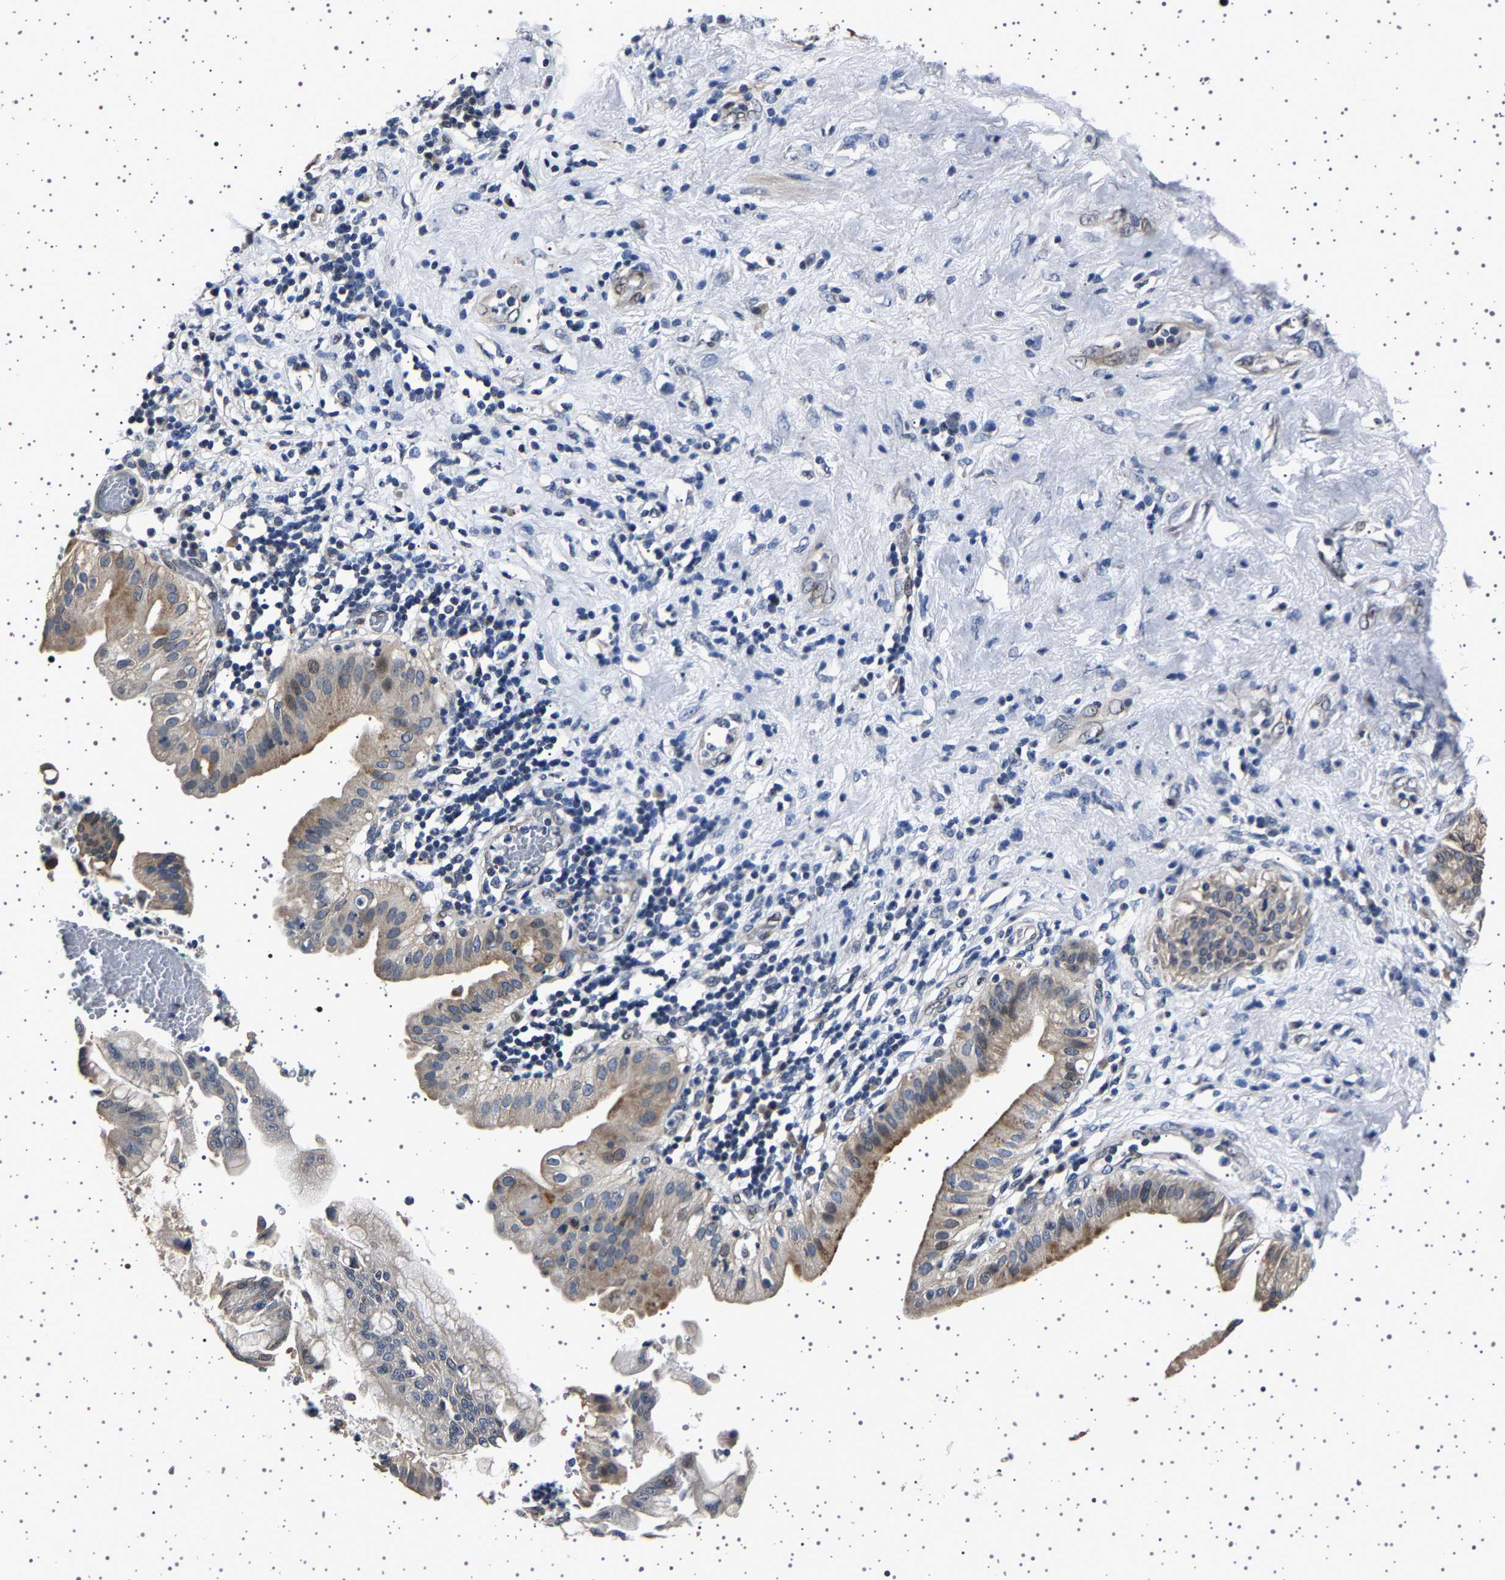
{"staining": {"intensity": "weak", "quantity": "25%-75%", "location": "cytoplasmic/membranous"}, "tissue": "pancreatic cancer", "cell_type": "Tumor cells", "image_type": "cancer", "snomed": [{"axis": "morphology", "description": "Adenocarcinoma, NOS"}, {"axis": "morphology", "description": "Adenocarcinoma, metastatic, NOS"}, {"axis": "topography", "description": "Lymph node"}, {"axis": "topography", "description": "Pancreas"}, {"axis": "topography", "description": "Duodenum"}], "caption": "Weak cytoplasmic/membranous positivity for a protein is seen in approximately 25%-75% of tumor cells of pancreatic metastatic adenocarcinoma using immunohistochemistry (IHC).", "gene": "IL10RB", "patient": {"sex": "female", "age": 64}}